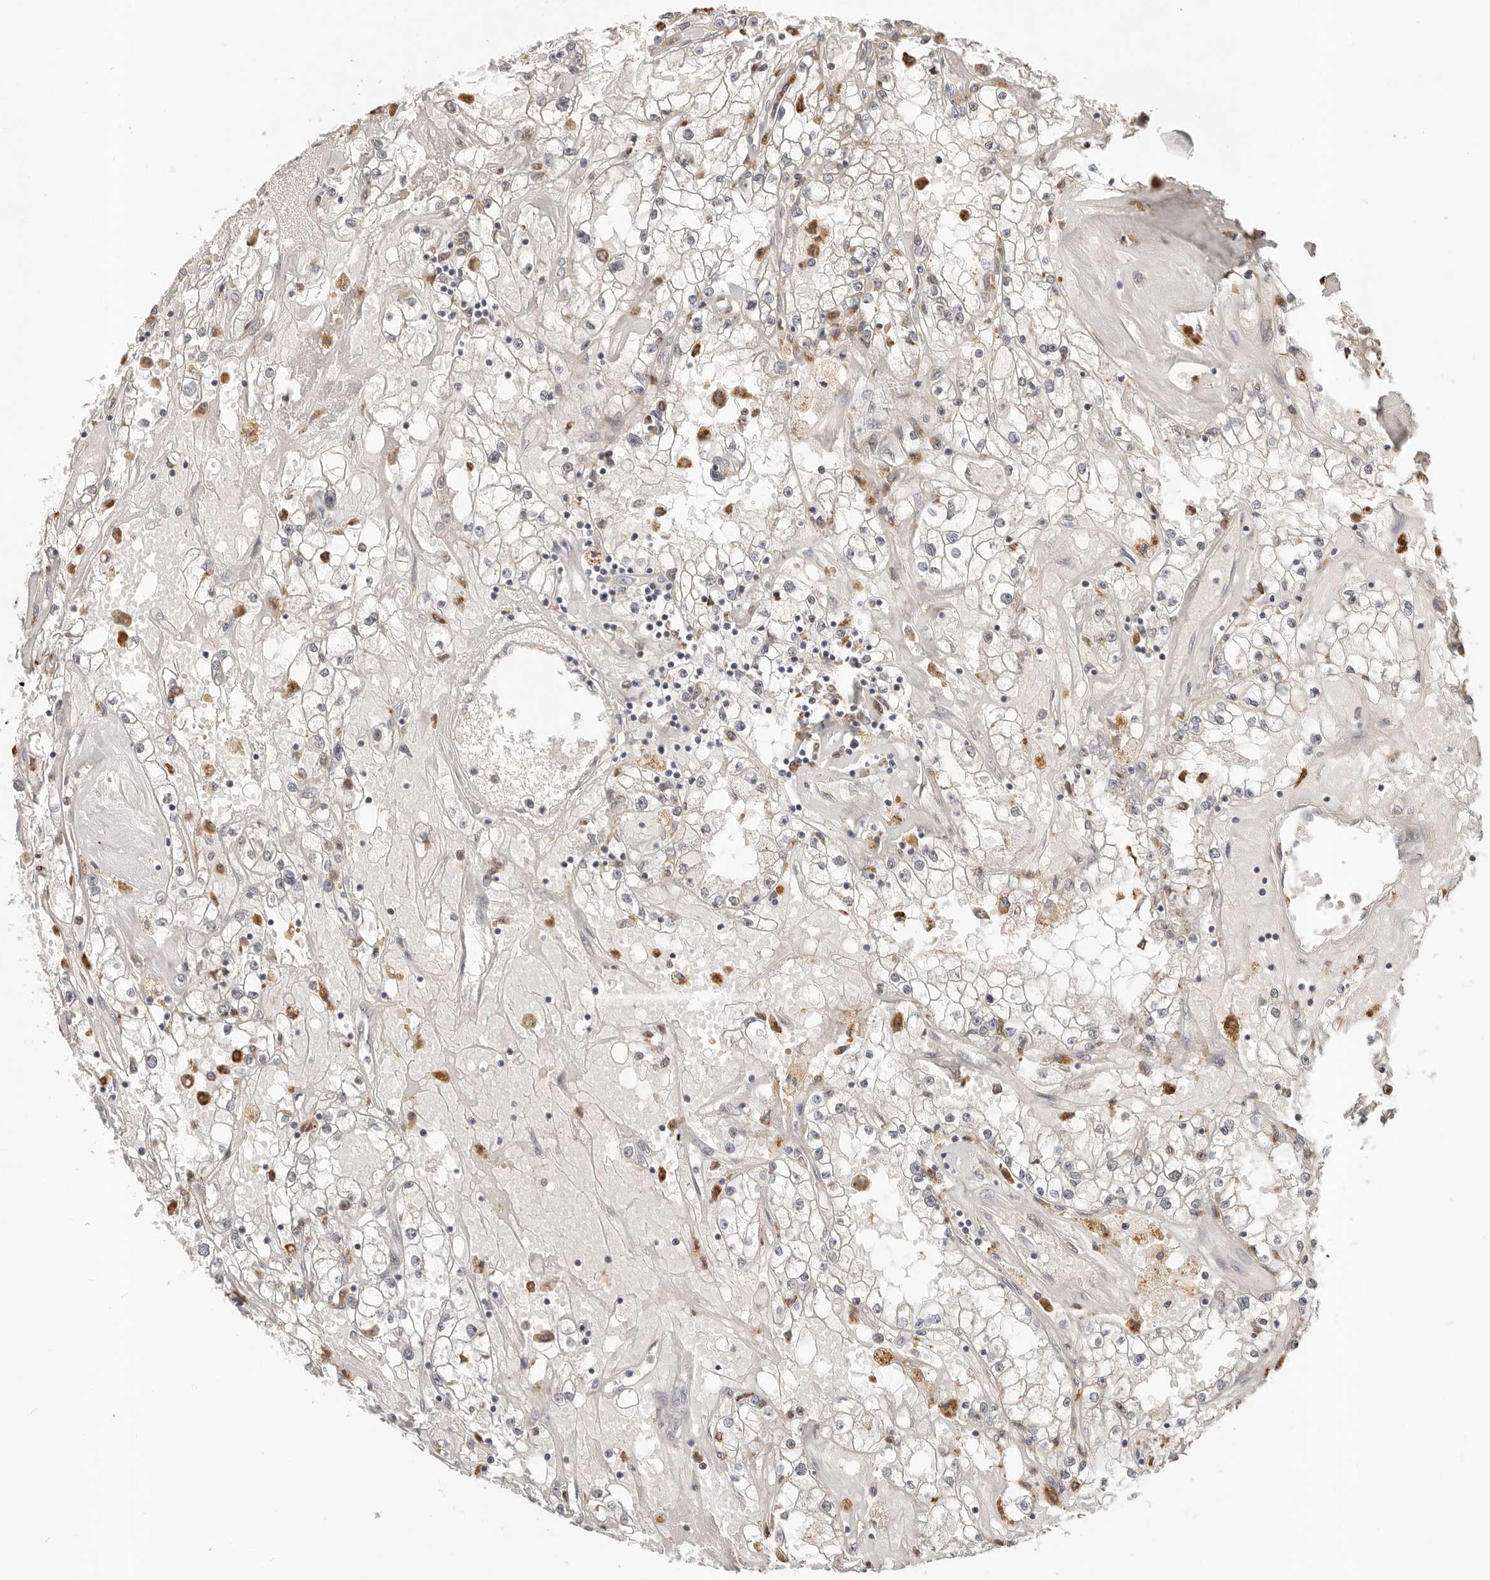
{"staining": {"intensity": "negative", "quantity": "none", "location": "none"}, "tissue": "renal cancer", "cell_type": "Tumor cells", "image_type": "cancer", "snomed": [{"axis": "morphology", "description": "Adenocarcinoma, NOS"}, {"axis": "topography", "description": "Kidney"}], "caption": "Renal cancer (adenocarcinoma) was stained to show a protein in brown. There is no significant expression in tumor cells.", "gene": "ZRANB1", "patient": {"sex": "male", "age": 56}}